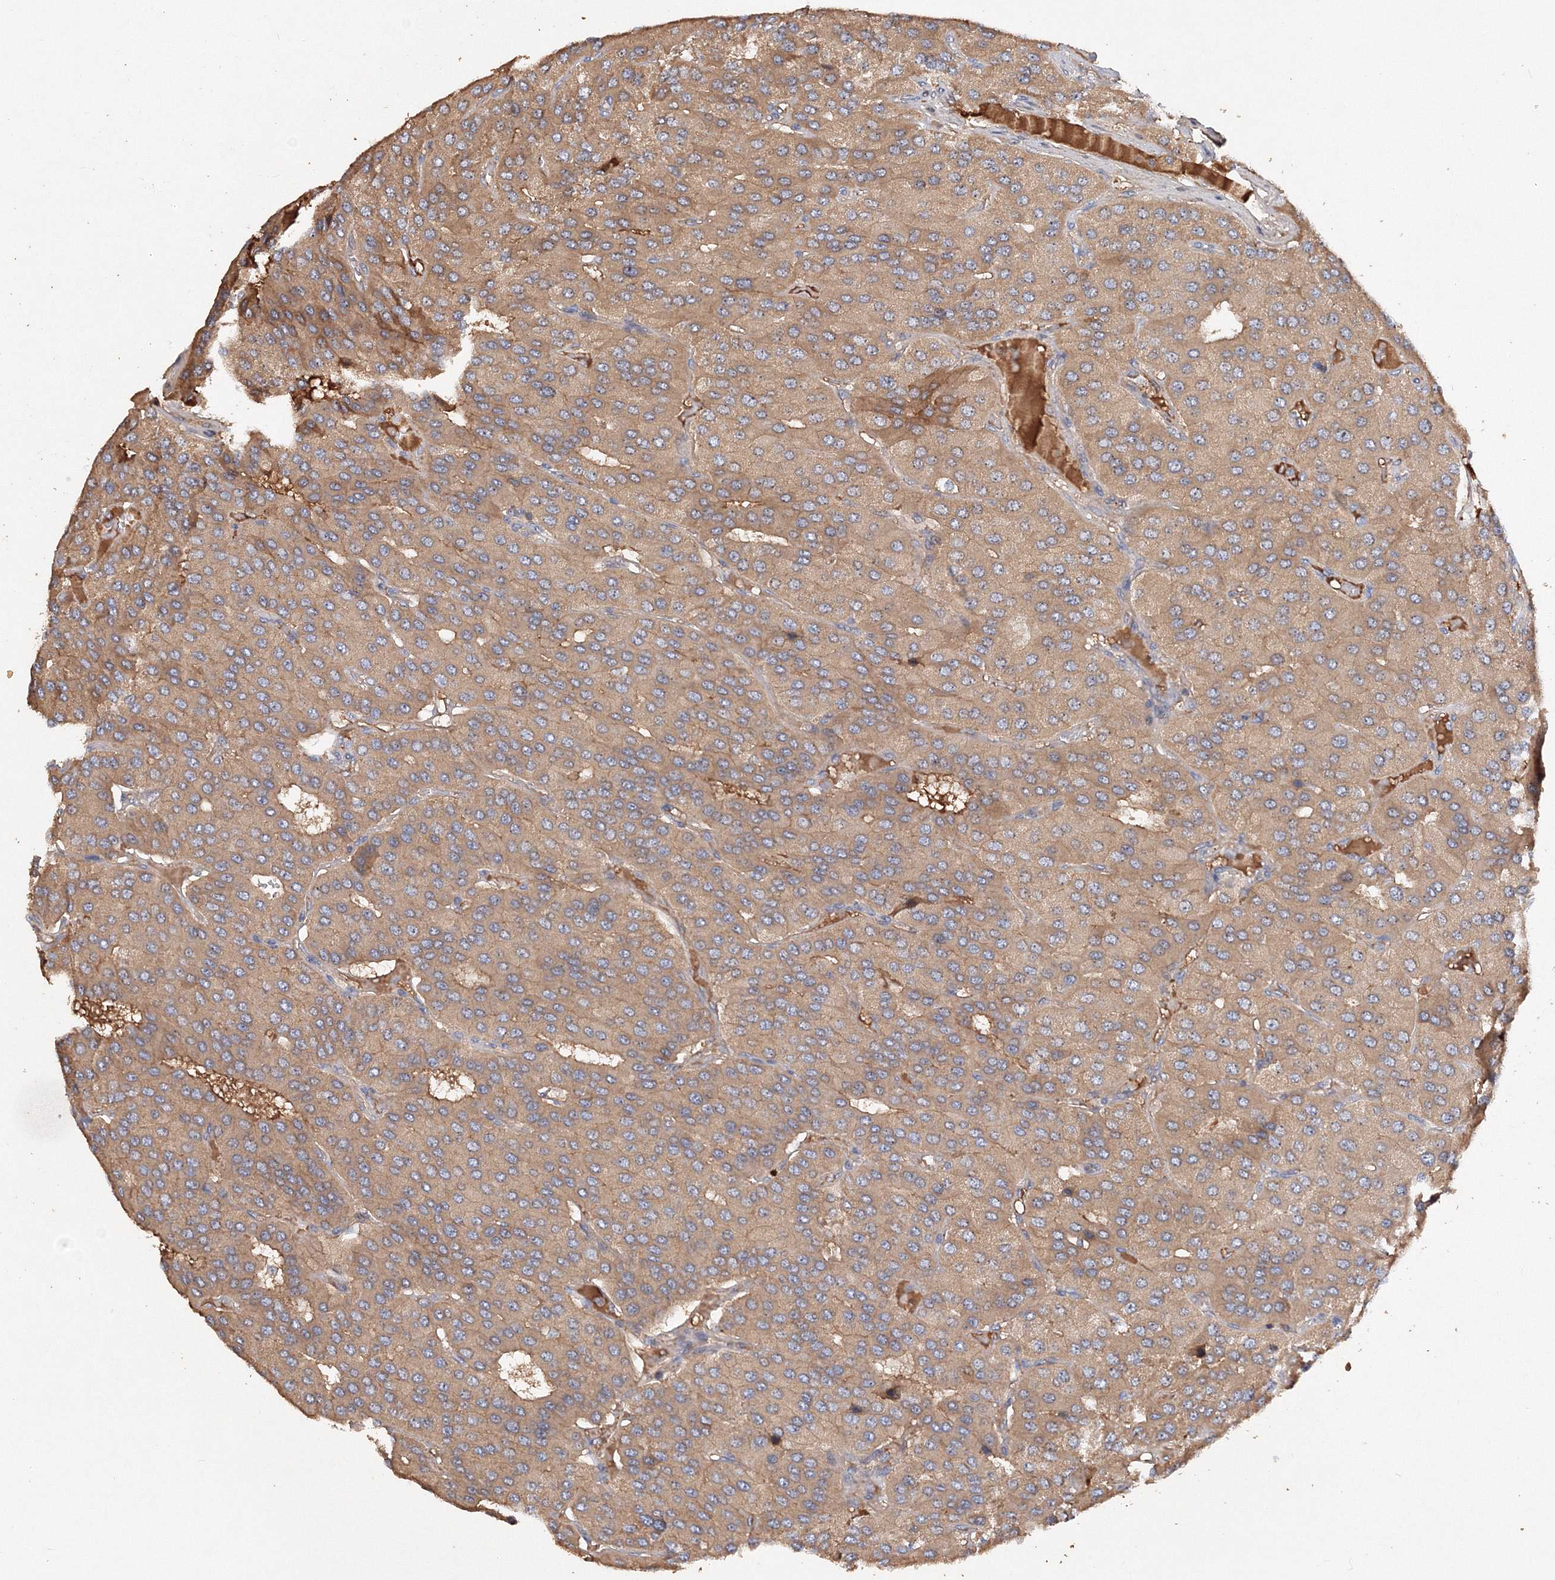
{"staining": {"intensity": "moderate", "quantity": ">75%", "location": "cytoplasmic/membranous"}, "tissue": "parathyroid gland", "cell_type": "Glandular cells", "image_type": "normal", "snomed": [{"axis": "morphology", "description": "Normal tissue, NOS"}, {"axis": "morphology", "description": "Adenoma, NOS"}, {"axis": "topography", "description": "Parathyroid gland"}], "caption": "Protein analysis of unremarkable parathyroid gland shows moderate cytoplasmic/membranous expression in about >75% of glandular cells. The protein of interest is shown in brown color, while the nuclei are stained blue.", "gene": "GRINA", "patient": {"sex": "female", "age": 86}}